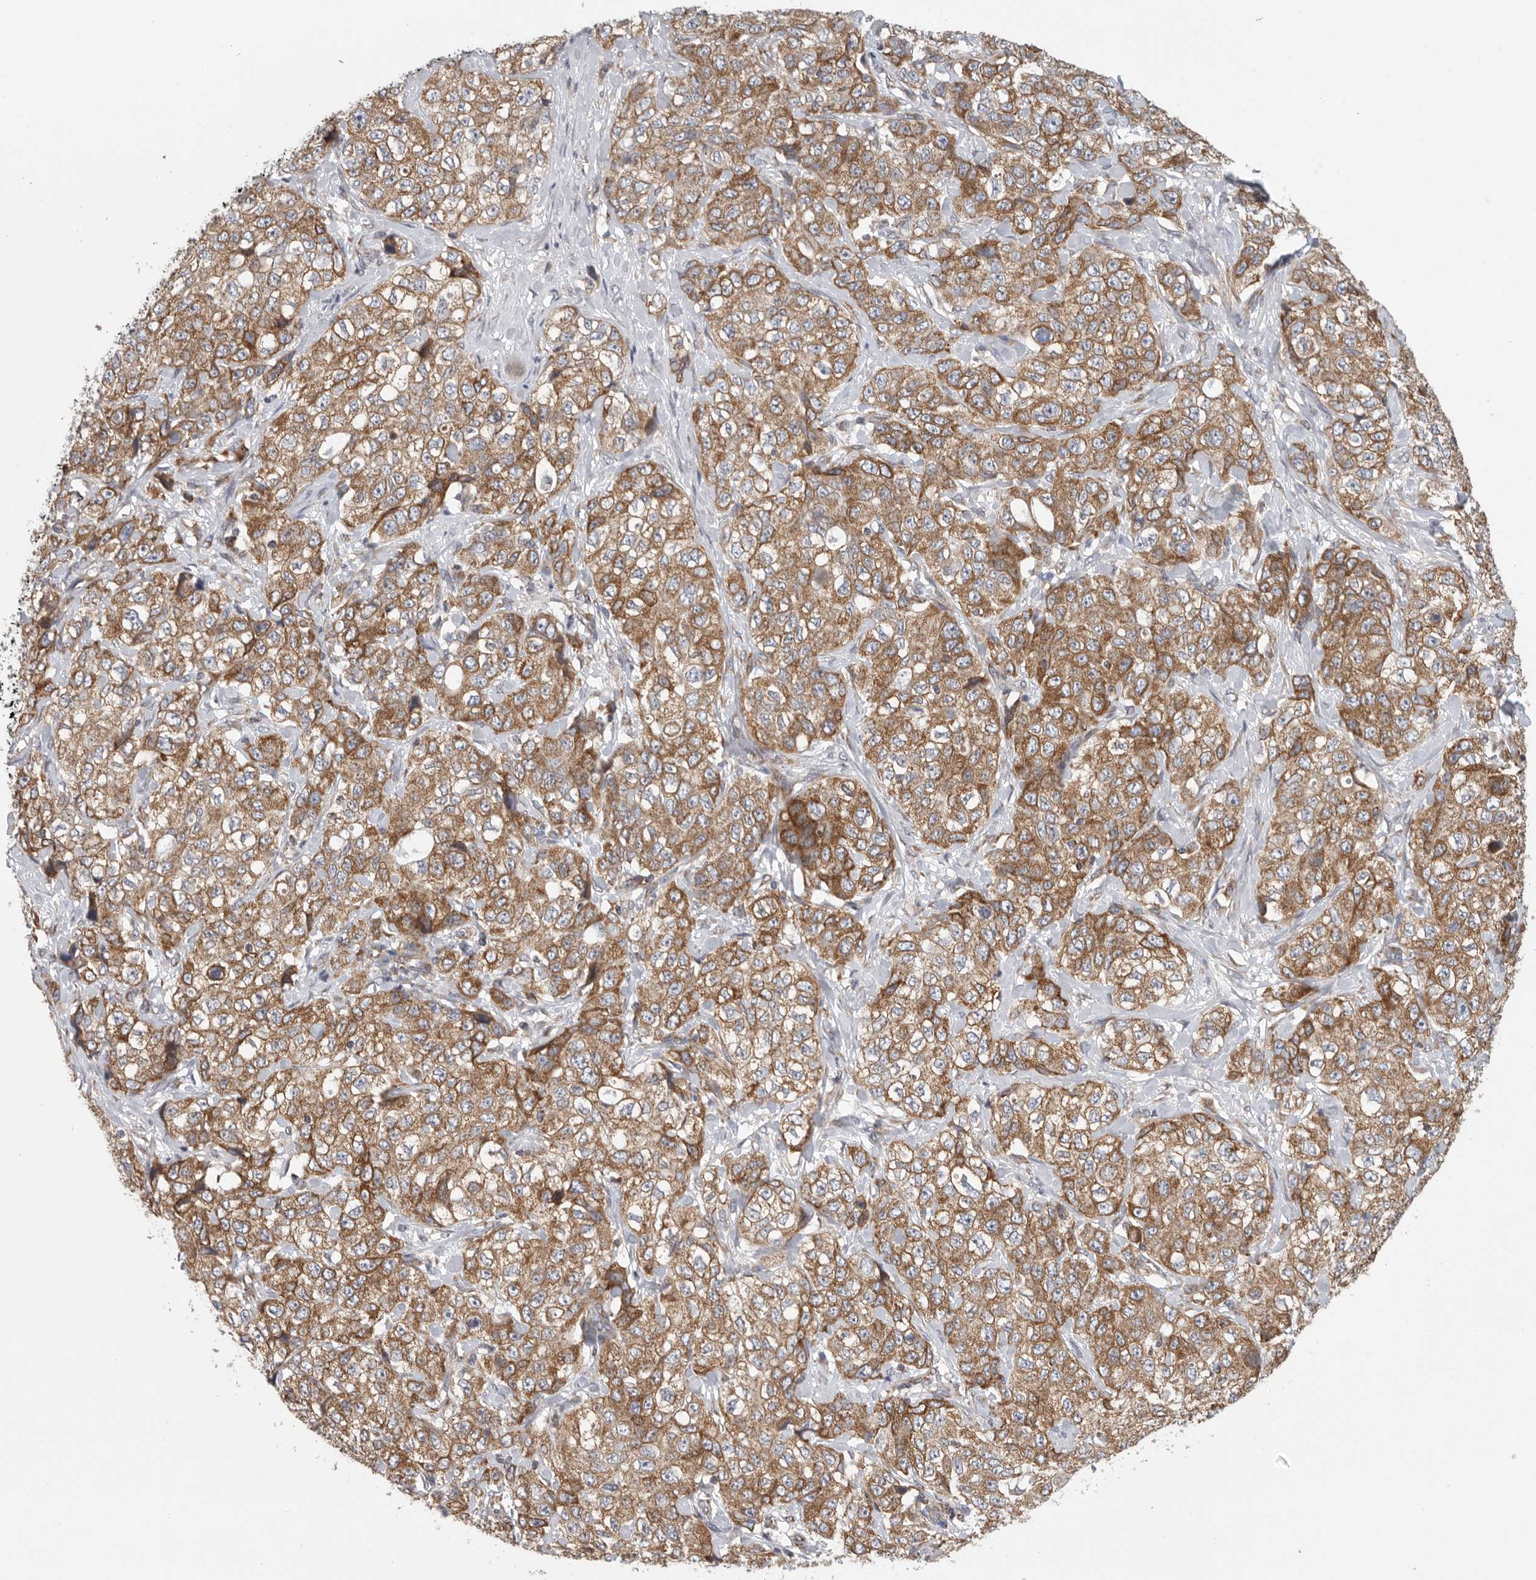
{"staining": {"intensity": "moderate", "quantity": ">75%", "location": "cytoplasmic/membranous"}, "tissue": "stomach cancer", "cell_type": "Tumor cells", "image_type": "cancer", "snomed": [{"axis": "morphology", "description": "Adenocarcinoma, NOS"}, {"axis": "topography", "description": "Stomach"}], "caption": "A medium amount of moderate cytoplasmic/membranous staining is present in approximately >75% of tumor cells in stomach adenocarcinoma tissue.", "gene": "FKBP8", "patient": {"sex": "male", "age": 48}}